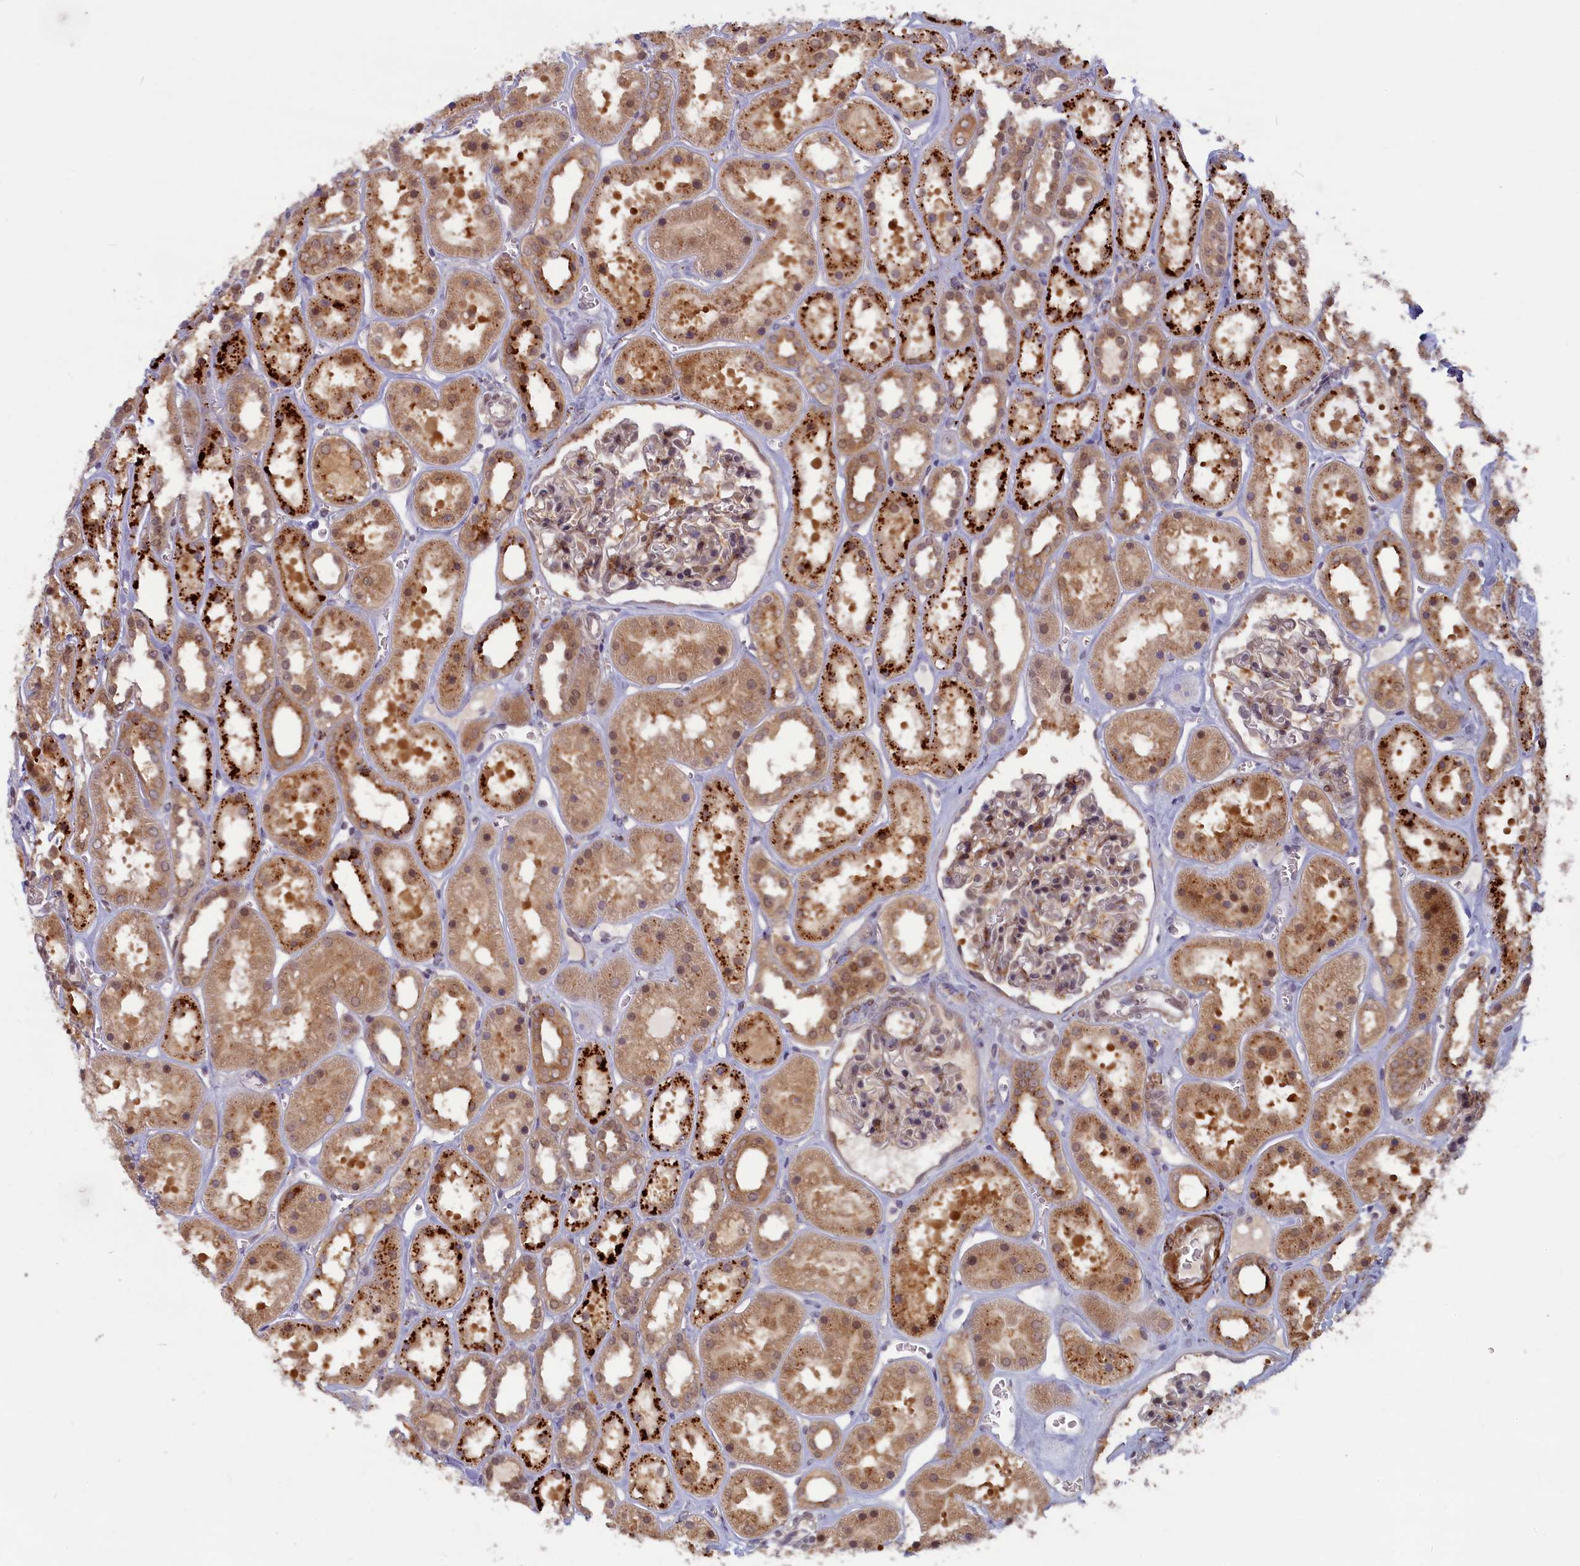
{"staining": {"intensity": "moderate", "quantity": "<25%", "location": "cytoplasmic/membranous"}, "tissue": "kidney", "cell_type": "Cells in glomeruli", "image_type": "normal", "snomed": [{"axis": "morphology", "description": "Normal tissue, NOS"}, {"axis": "topography", "description": "Kidney"}], "caption": "The micrograph displays immunohistochemical staining of unremarkable kidney. There is moderate cytoplasmic/membranous expression is appreciated in approximately <25% of cells in glomeruli.", "gene": "FCSK", "patient": {"sex": "female", "age": 41}}